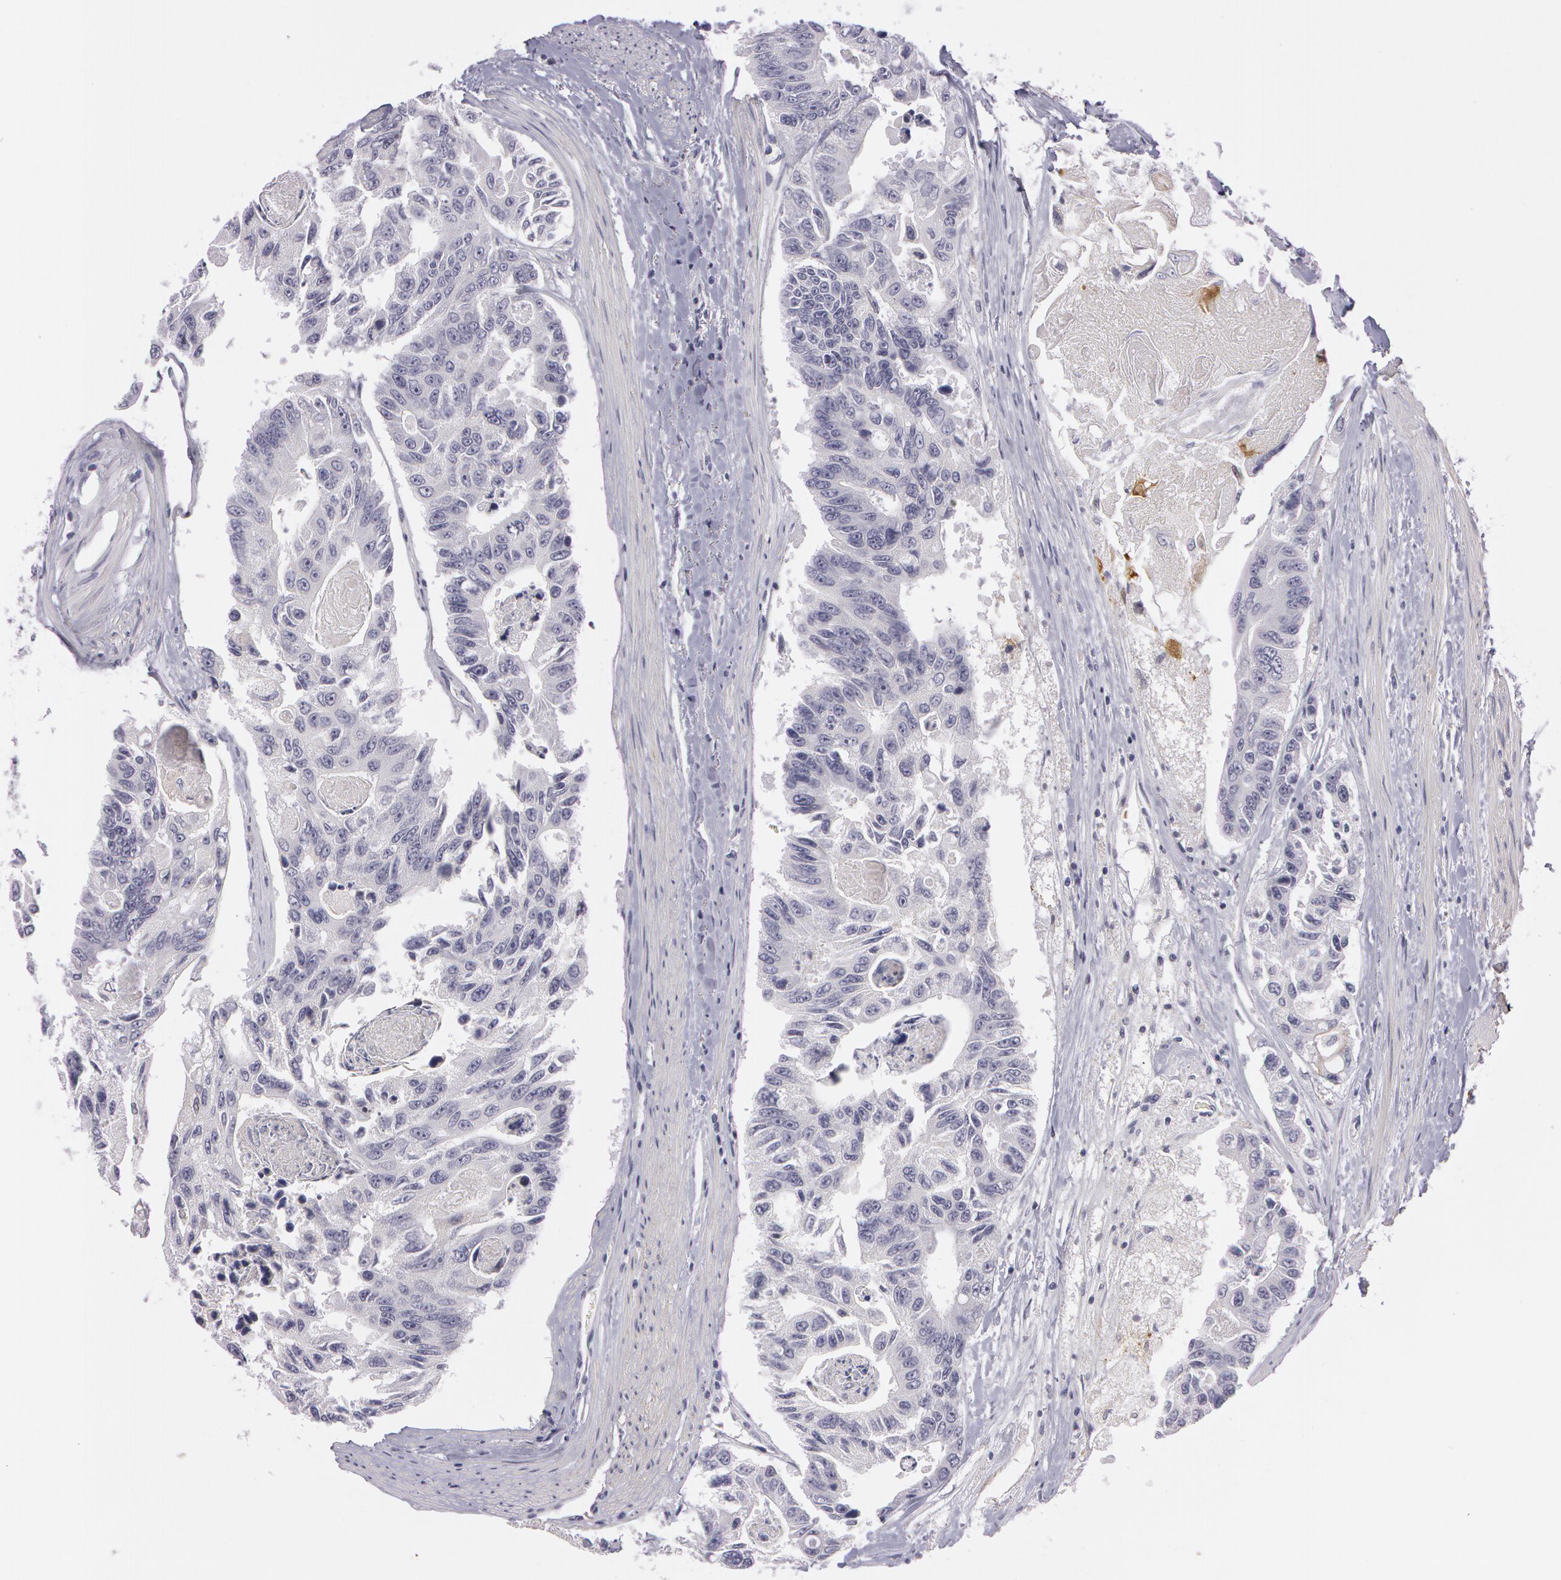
{"staining": {"intensity": "negative", "quantity": "none", "location": "none"}, "tissue": "colorectal cancer", "cell_type": "Tumor cells", "image_type": "cancer", "snomed": [{"axis": "morphology", "description": "Adenocarcinoma, NOS"}, {"axis": "topography", "description": "Colon"}], "caption": "Histopathology image shows no protein staining in tumor cells of colorectal adenocarcinoma tissue. (DAB immunohistochemistry visualized using brightfield microscopy, high magnification).", "gene": "IL1RN", "patient": {"sex": "female", "age": 86}}